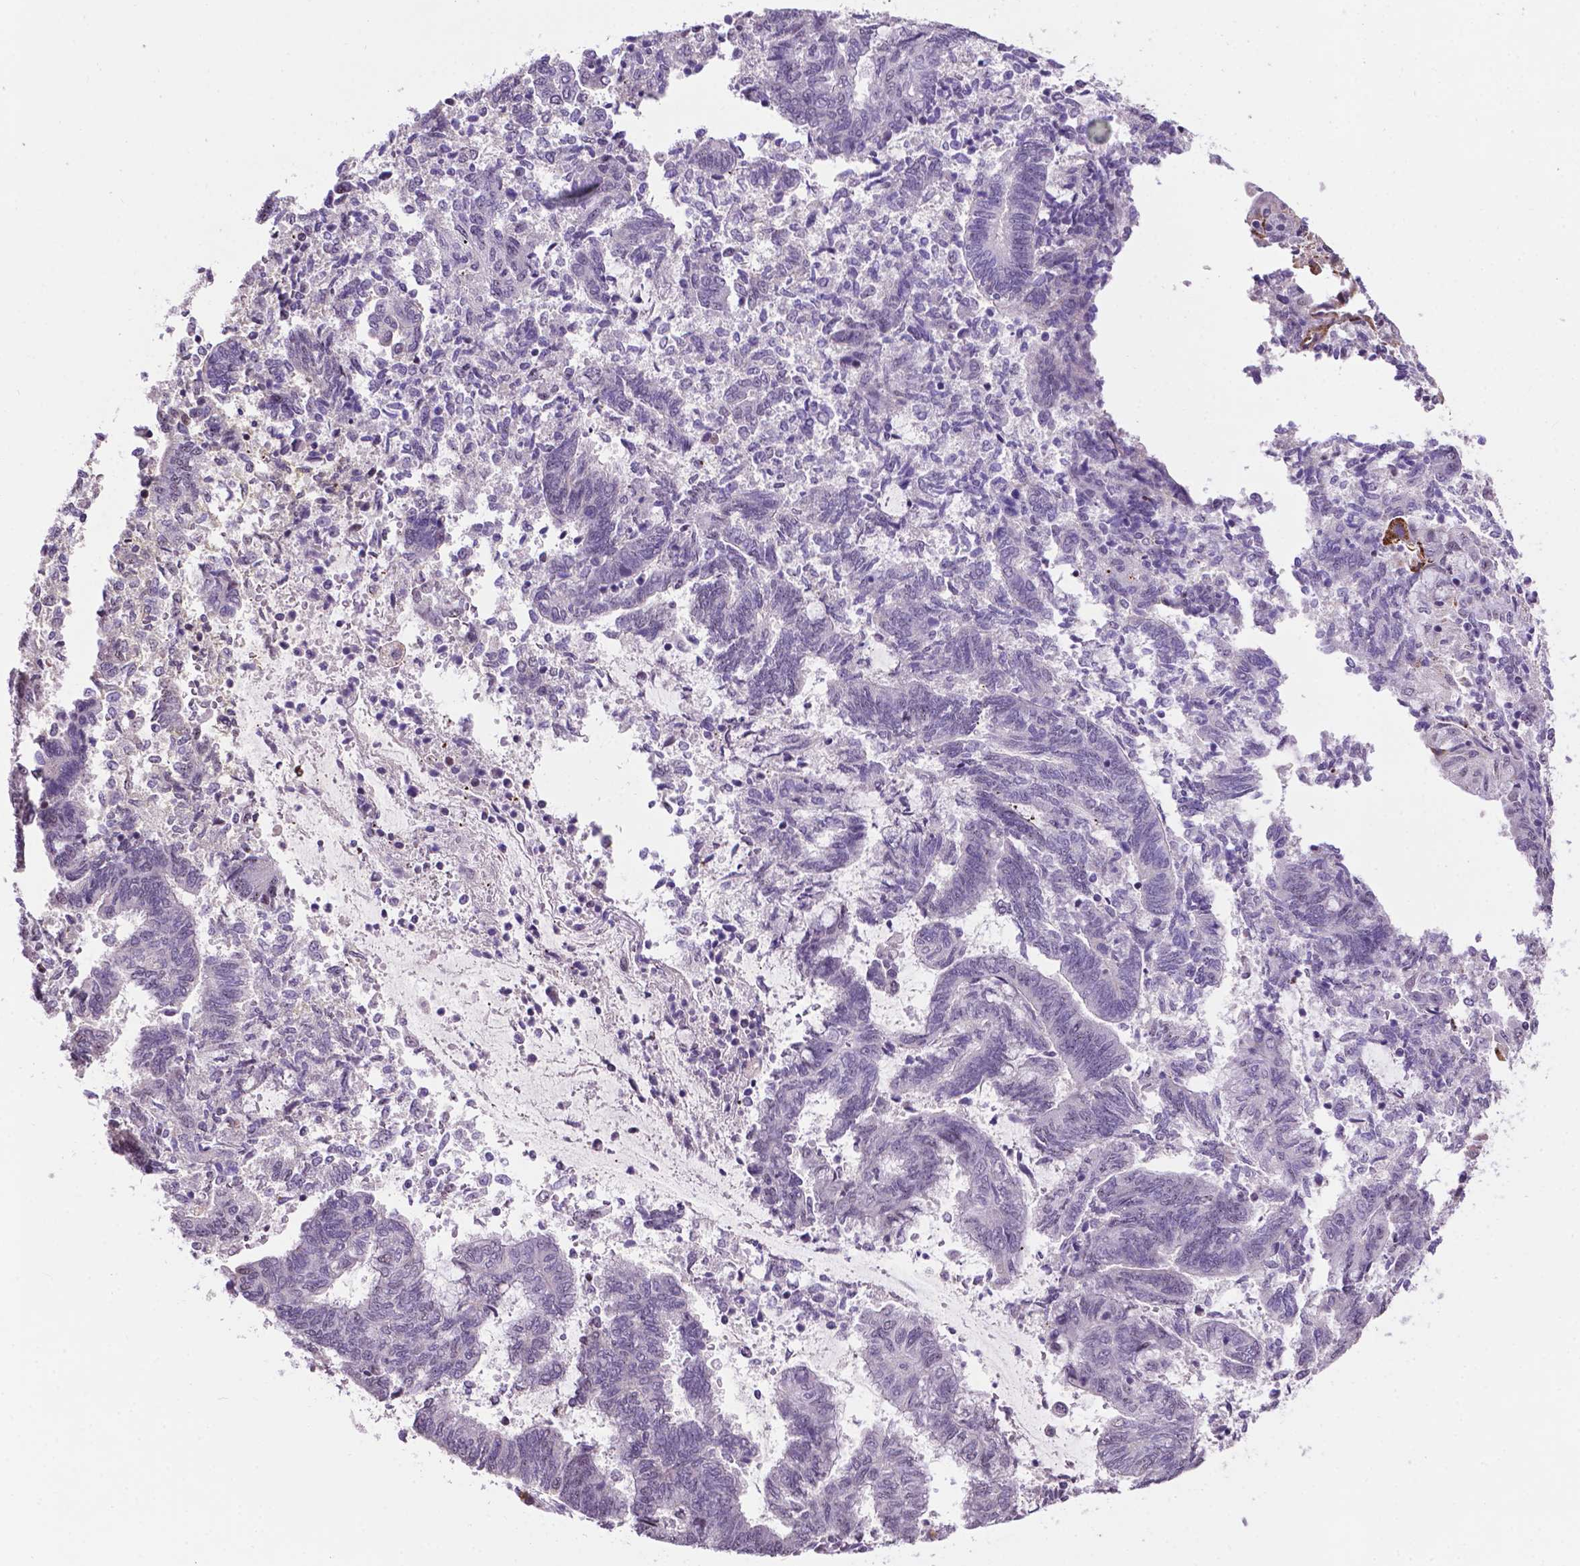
{"staining": {"intensity": "negative", "quantity": "none", "location": "none"}, "tissue": "endometrial cancer", "cell_type": "Tumor cells", "image_type": "cancer", "snomed": [{"axis": "morphology", "description": "Adenocarcinoma, NOS"}, {"axis": "topography", "description": "Endometrium"}], "caption": "Tumor cells are negative for brown protein staining in endometrial cancer (adenocarcinoma). Brightfield microscopy of immunohistochemistry stained with DAB (3,3'-diaminobenzidine) (brown) and hematoxylin (blue), captured at high magnification.", "gene": "SMAD3", "patient": {"sex": "female", "age": 65}}